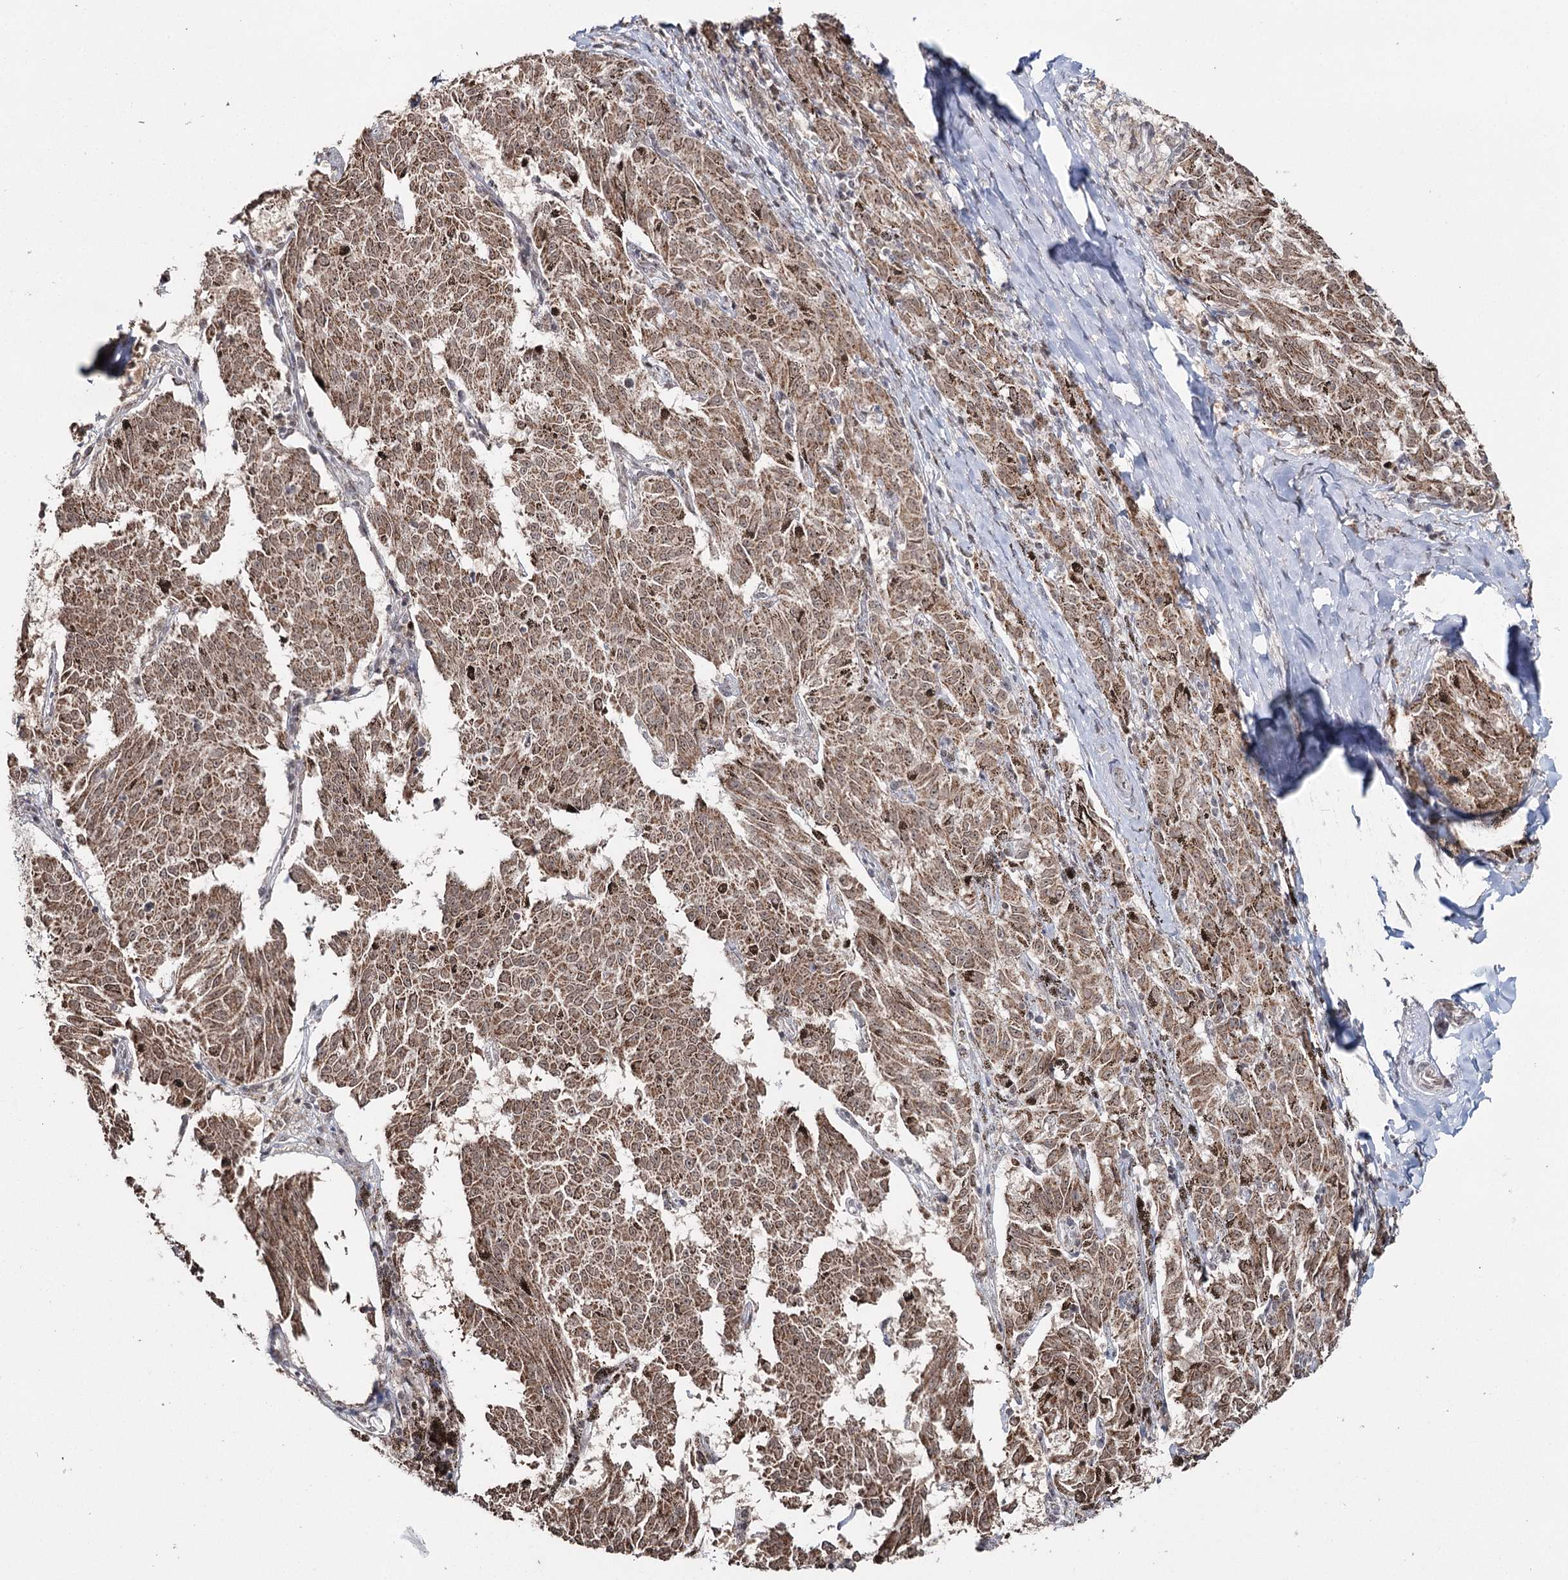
{"staining": {"intensity": "moderate", "quantity": ">75%", "location": "cytoplasmic/membranous"}, "tissue": "melanoma", "cell_type": "Tumor cells", "image_type": "cancer", "snomed": [{"axis": "morphology", "description": "Malignant melanoma, NOS"}, {"axis": "topography", "description": "Skin"}], "caption": "Melanoma was stained to show a protein in brown. There is medium levels of moderate cytoplasmic/membranous staining in approximately >75% of tumor cells.", "gene": "PDHX", "patient": {"sex": "female", "age": 72}}